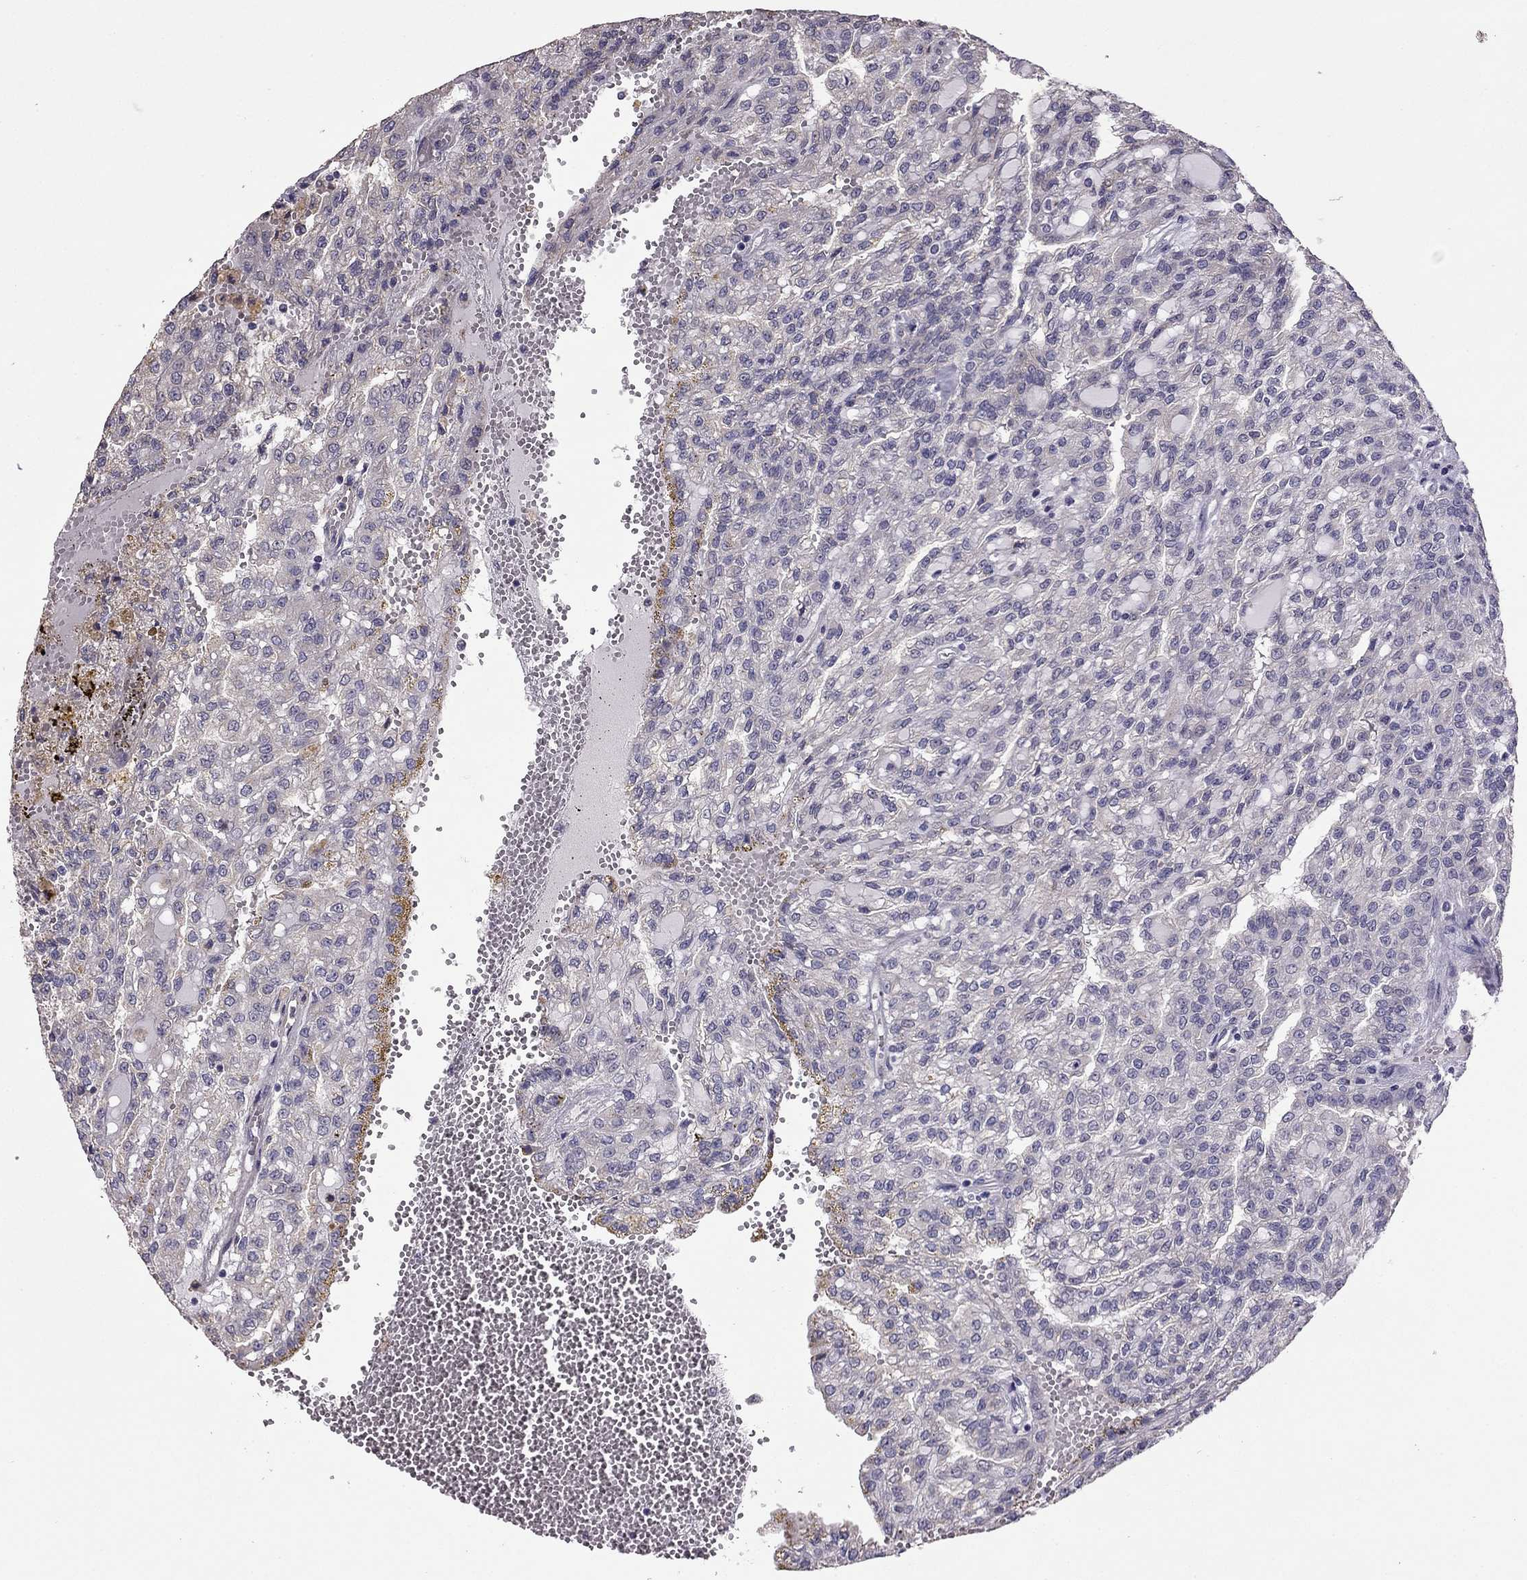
{"staining": {"intensity": "negative", "quantity": "none", "location": "none"}, "tissue": "renal cancer", "cell_type": "Tumor cells", "image_type": "cancer", "snomed": [{"axis": "morphology", "description": "Adenocarcinoma, NOS"}, {"axis": "topography", "description": "Kidney"}], "caption": "The photomicrograph exhibits no significant positivity in tumor cells of adenocarcinoma (renal). (DAB IHC visualized using brightfield microscopy, high magnification).", "gene": "CDH9", "patient": {"sex": "male", "age": 63}}